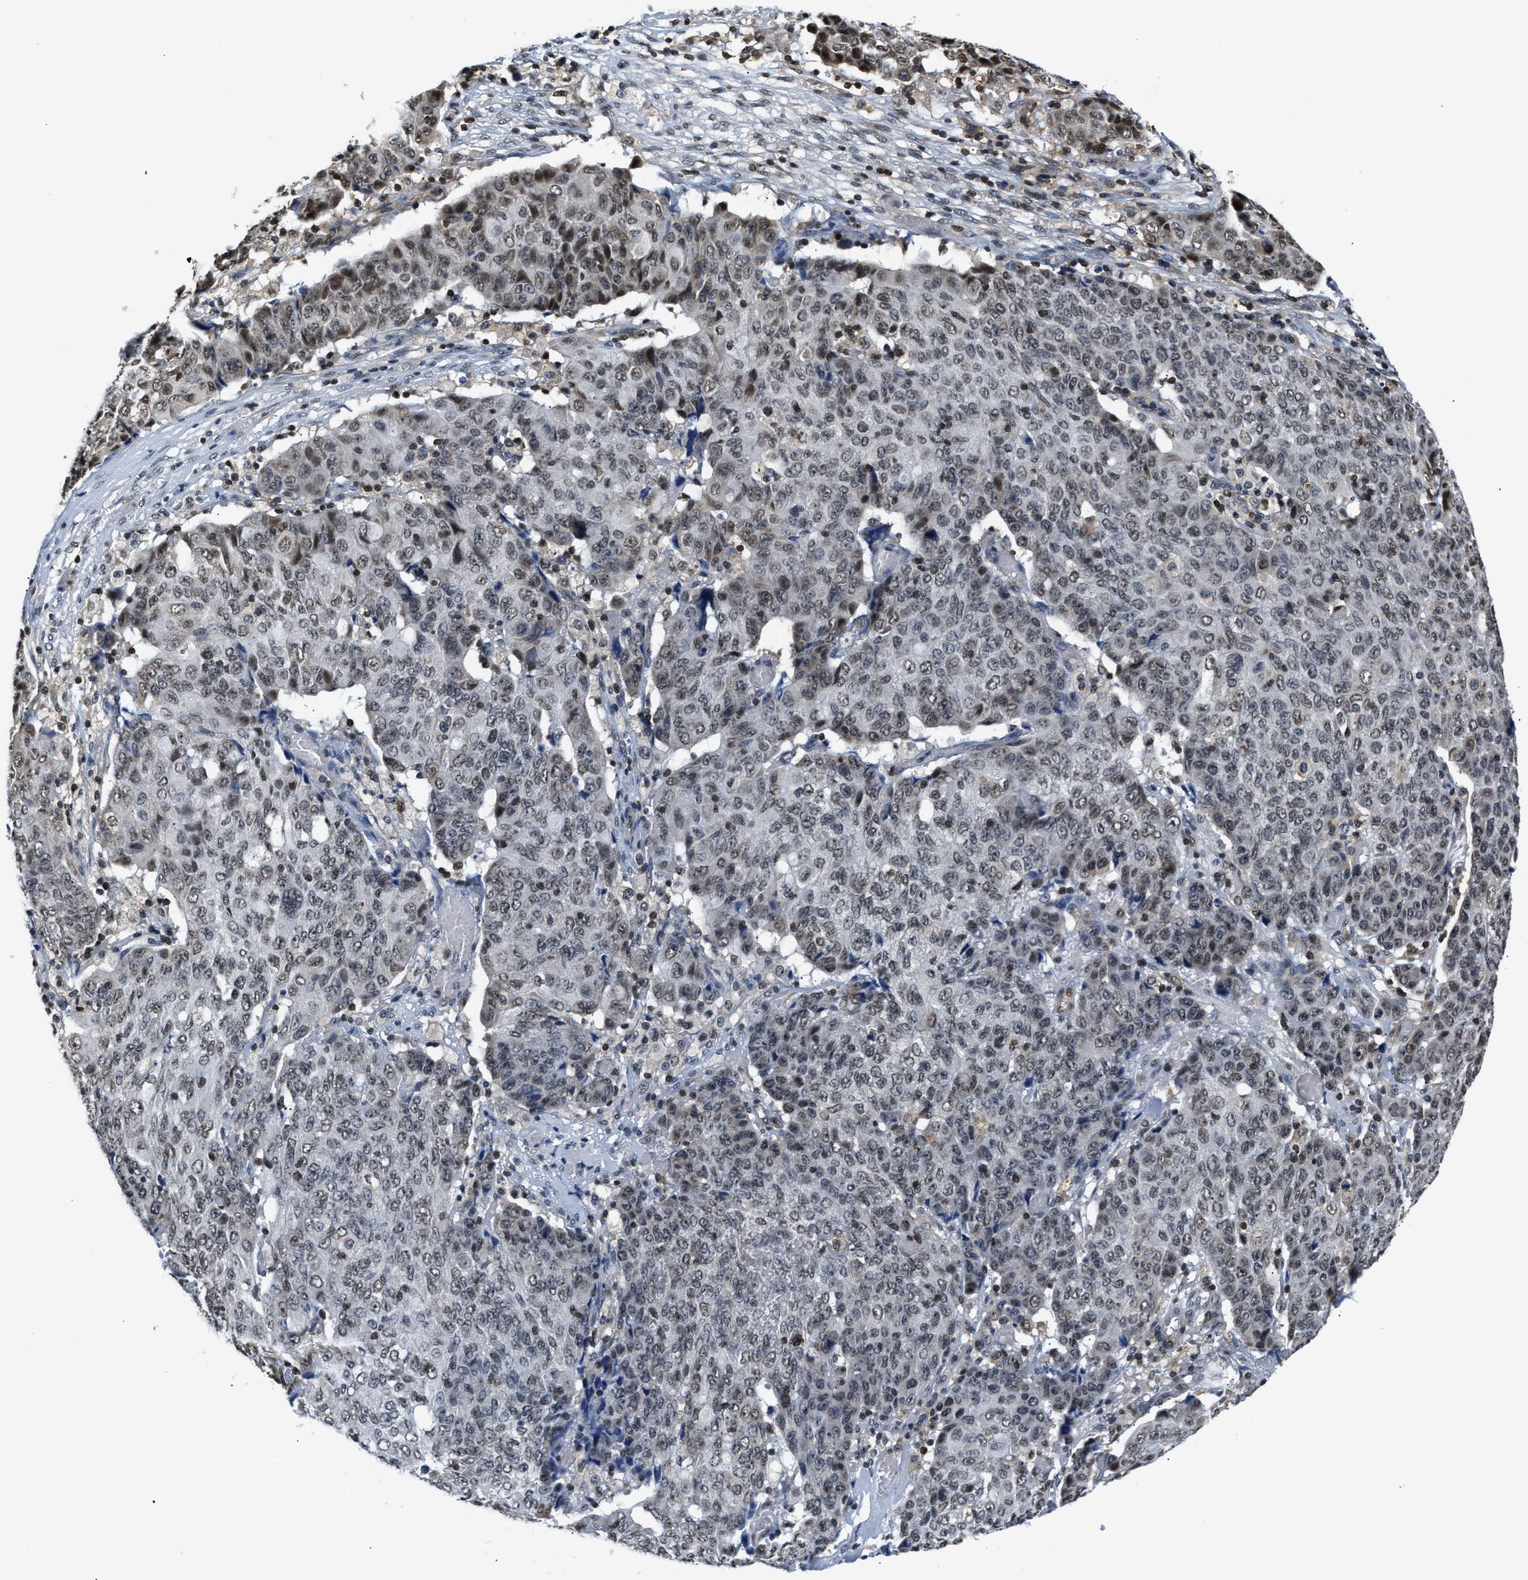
{"staining": {"intensity": "weak", "quantity": "25%-75%", "location": "nuclear"}, "tissue": "ovarian cancer", "cell_type": "Tumor cells", "image_type": "cancer", "snomed": [{"axis": "morphology", "description": "Carcinoma, endometroid"}, {"axis": "topography", "description": "Ovary"}], "caption": "Ovarian cancer stained with IHC shows weak nuclear staining in about 25%-75% of tumor cells. The staining was performed using DAB (3,3'-diaminobenzidine), with brown indicating positive protein expression. Nuclei are stained blue with hematoxylin.", "gene": "STK10", "patient": {"sex": "female", "age": 42}}